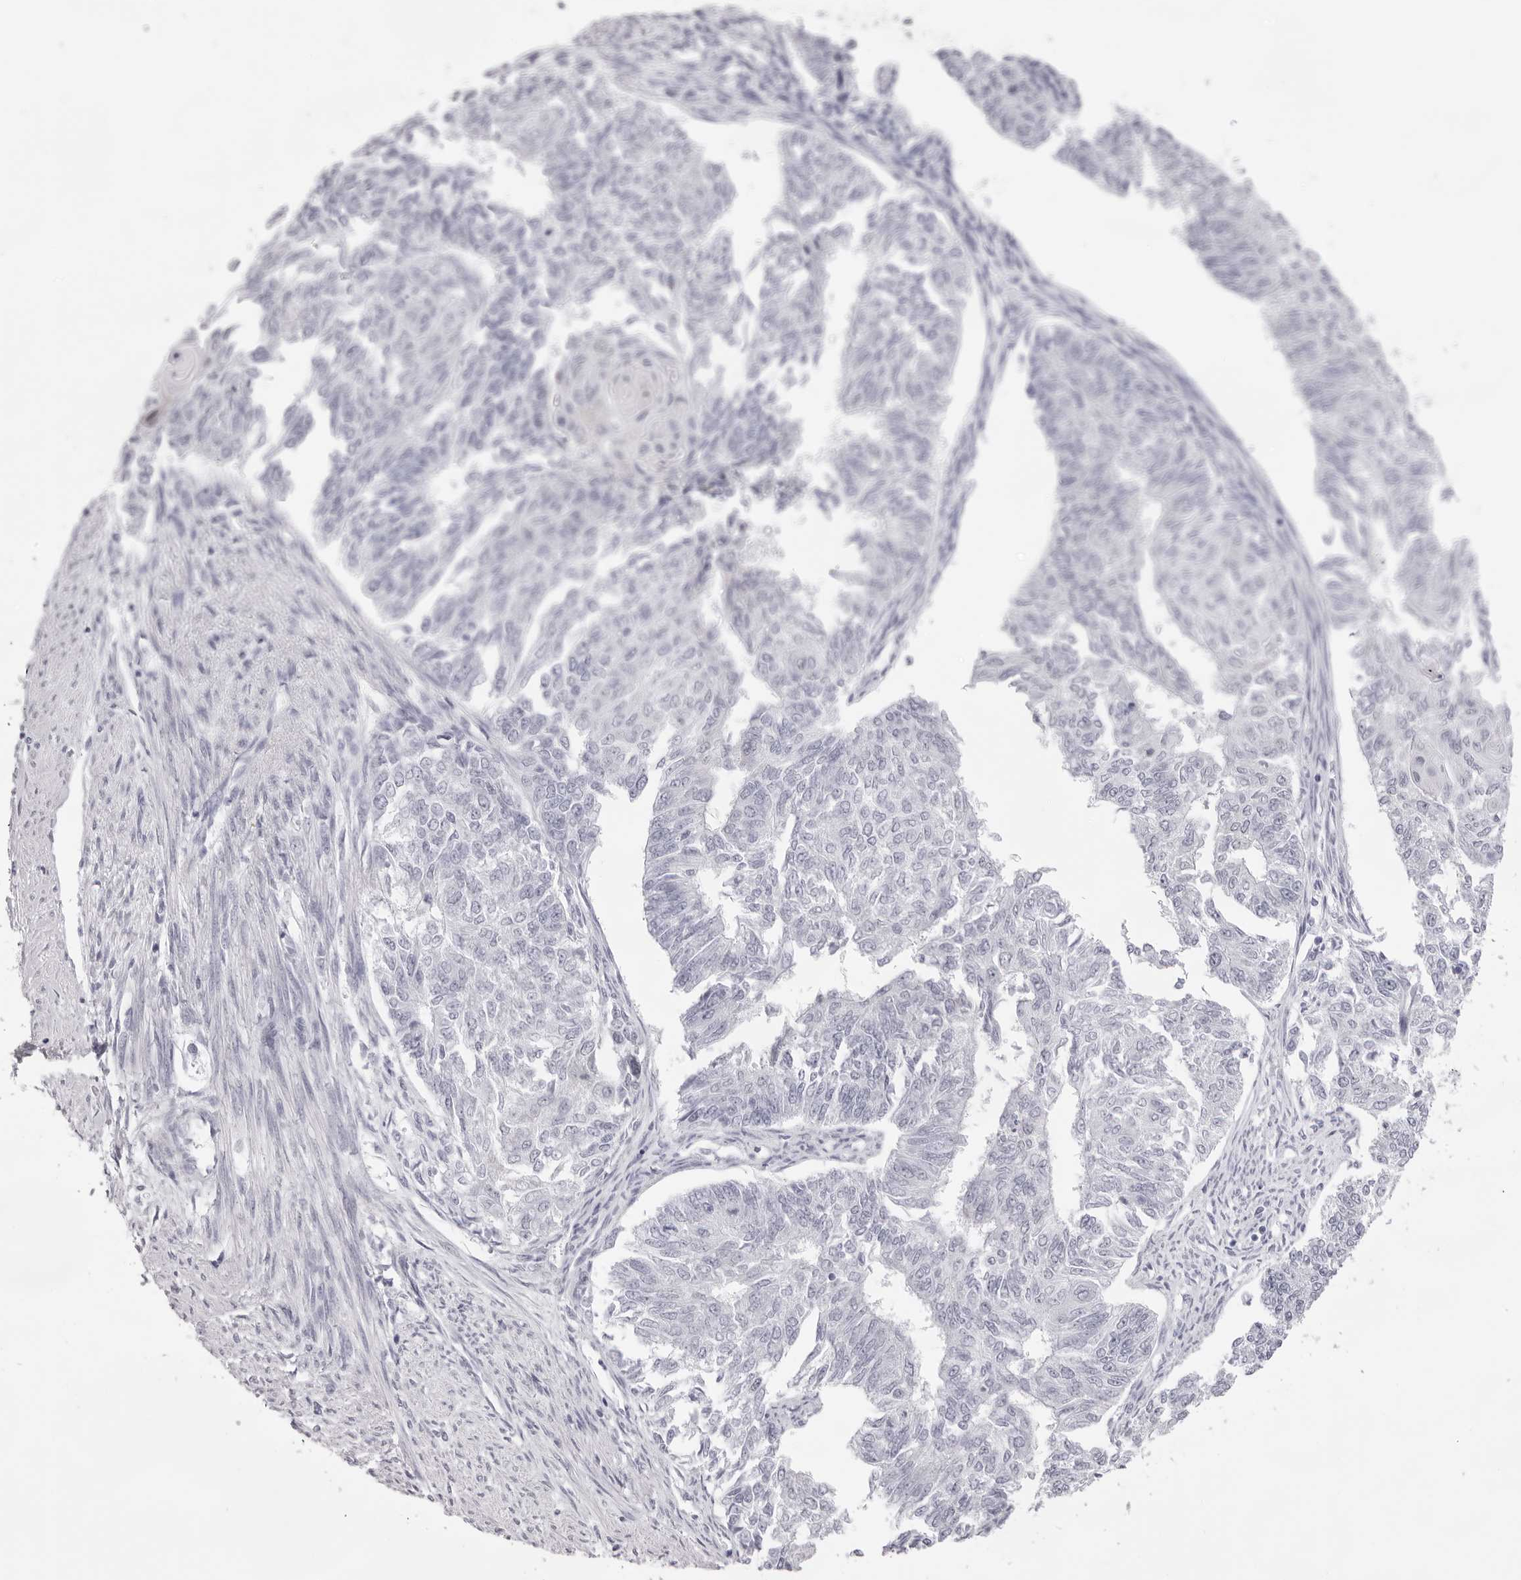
{"staining": {"intensity": "negative", "quantity": "none", "location": "none"}, "tissue": "endometrial cancer", "cell_type": "Tumor cells", "image_type": "cancer", "snomed": [{"axis": "morphology", "description": "Adenocarcinoma, NOS"}, {"axis": "topography", "description": "Endometrium"}], "caption": "This is an immunohistochemistry (IHC) photomicrograph of human adenocarcinoma (endometrial). There is no expression in tumor cells.", "gene": "SMIM2", "patient": {"sex": "female", "age": 32}}